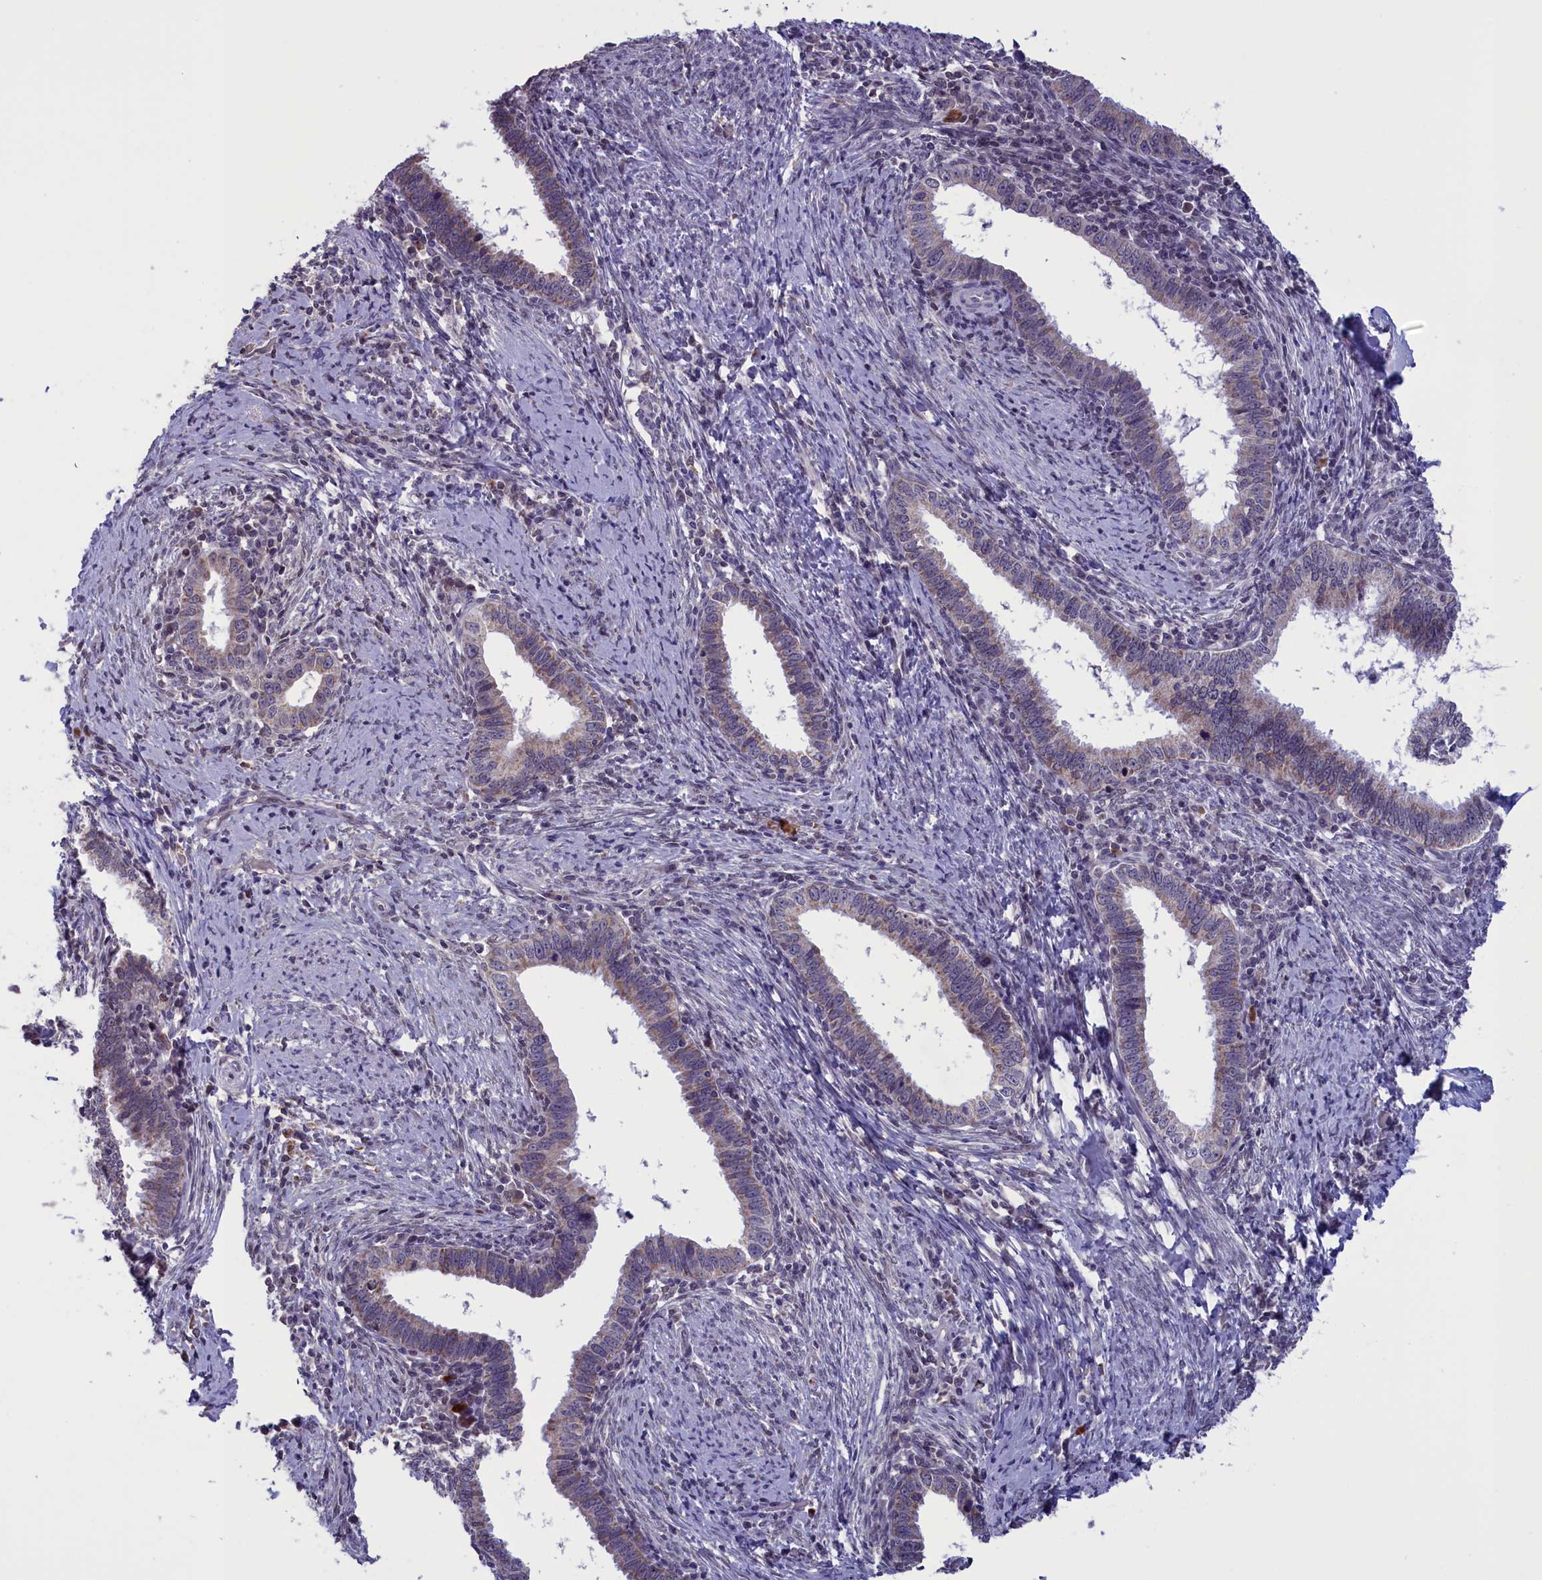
{"staining": {"intensity": "weak", "quantity": ">75%", "location": "cytoplasmic/membranous"}, "tissue": "cervical cancer", "cell_type": "Tumor cells", "image_type": "cancer", "snomed": [{"axis": "morphology", "description": "Adenocarcinoma, NOS"}, {"axis": "topography", "description": "Cervix"}], "caption": "Brown immunohistochemical staining in adenocarcinoma (cervical) shows weak cytoplasmic/membranous staining in about >75% of tumor cells. The staining was performed using DAB (3,3'-diaminobenzidine) to visualize the protein expression in brown, while the nuclei were stained in blue with hematoxylin (Magnification: 20x).", "gene": "PARS2", "patient": {"sex": "female", "age": 36}}